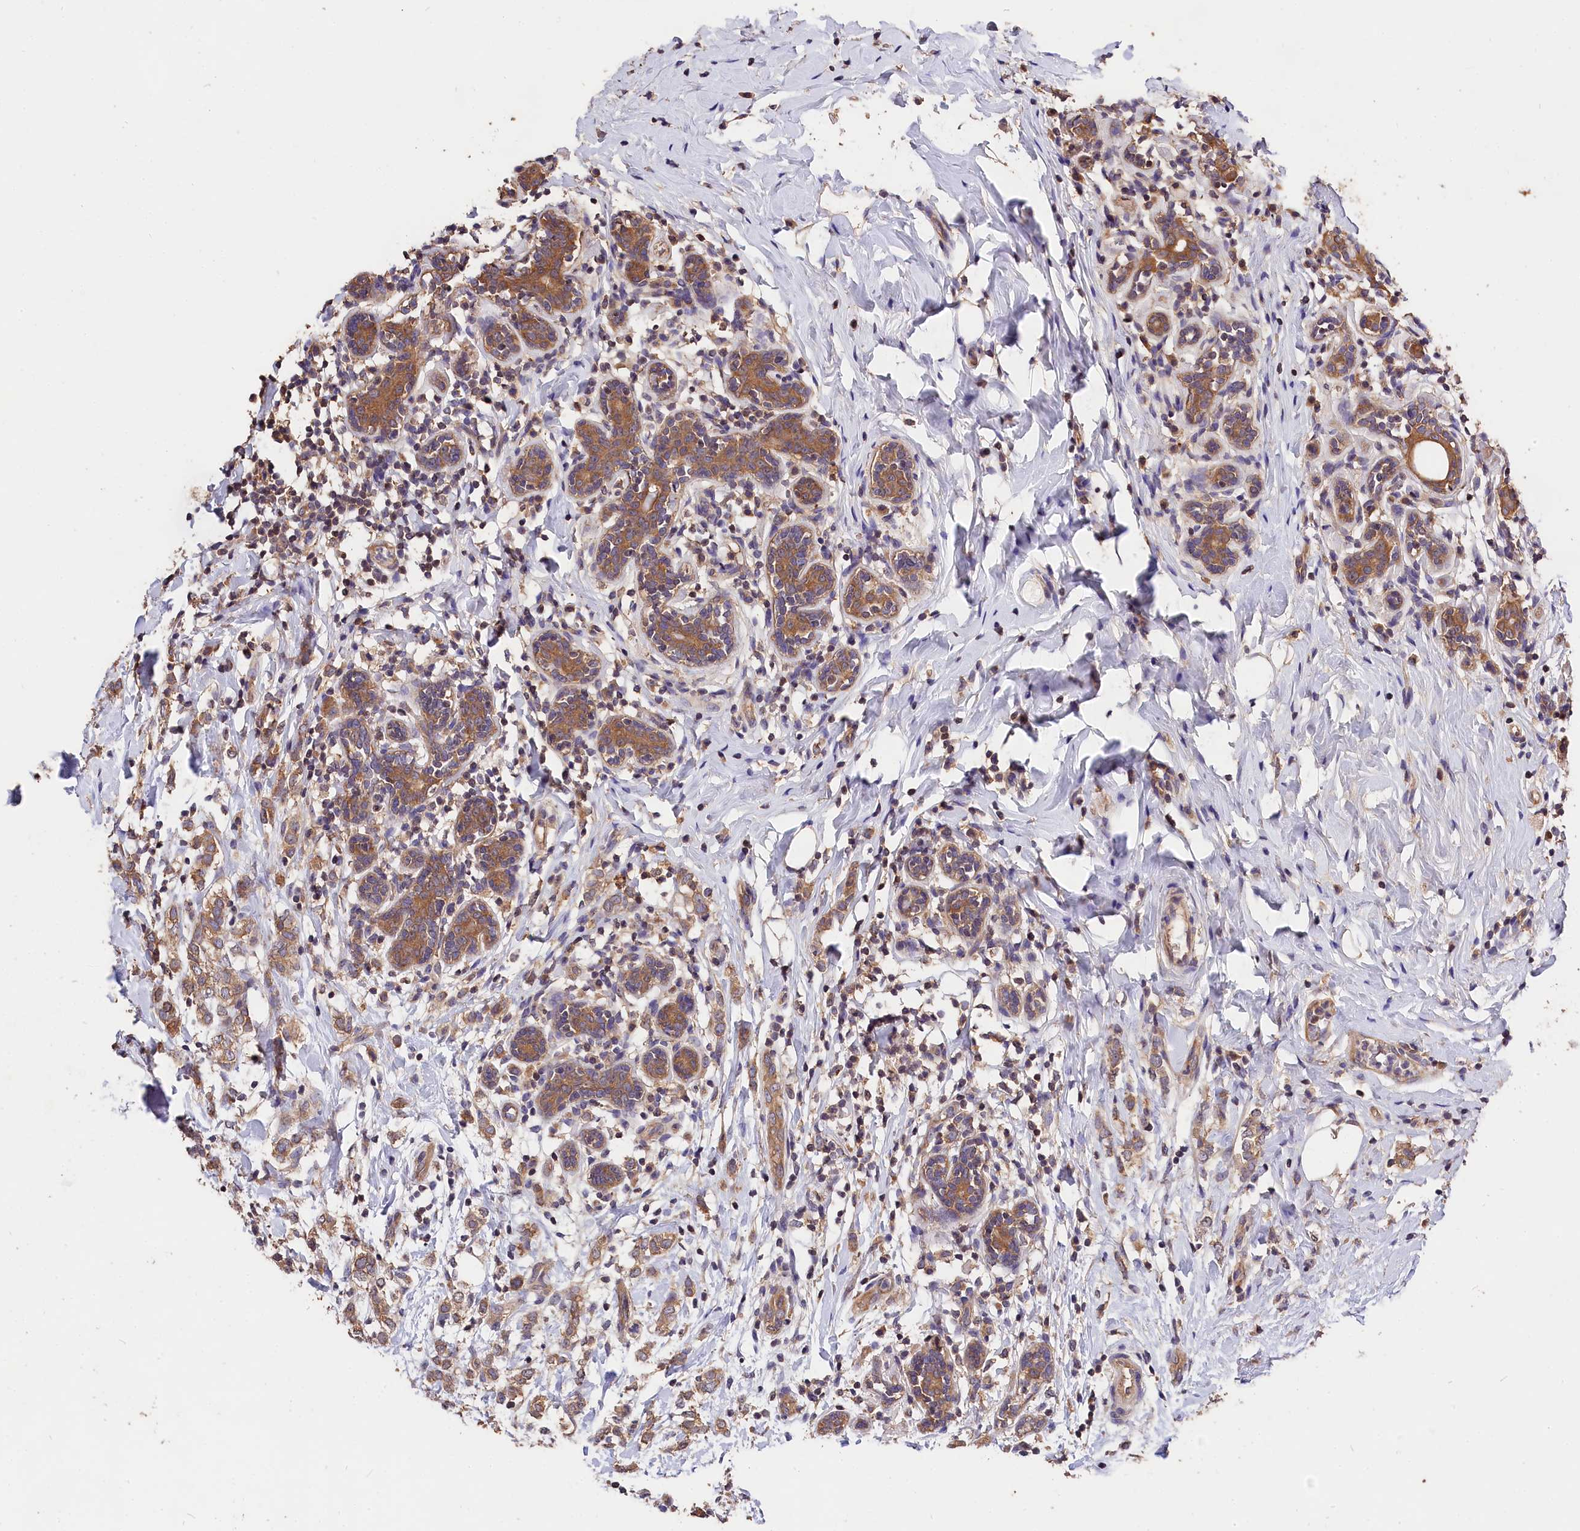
{"staining": {"intensity": "moderate", "quantity": ">75%", "location": "cytoplasmic/membranous"}, "tissue": "breast cancer", "cell_type": "Tumor cells", "image_type": "cancer", "snomed": [{"axis": "morphology", "description": "Normal tissue, NOS"}, {"axis": "morphology", "description": "Lobular carcinoma"}, {"axis": "topography", "description": "Breast"}], "caption": "Tumor cells exhibit medium levels of moderate cytoplasmic/membranous positivity in approximately >75% of cells in human breast lobular carcinoma. (DAB (3,3'-diaminobenzidine) IHC with brightfield microscopy, high magnification).", "gene": "OAS3", "patient": {"sex": "female", "age": 47}}